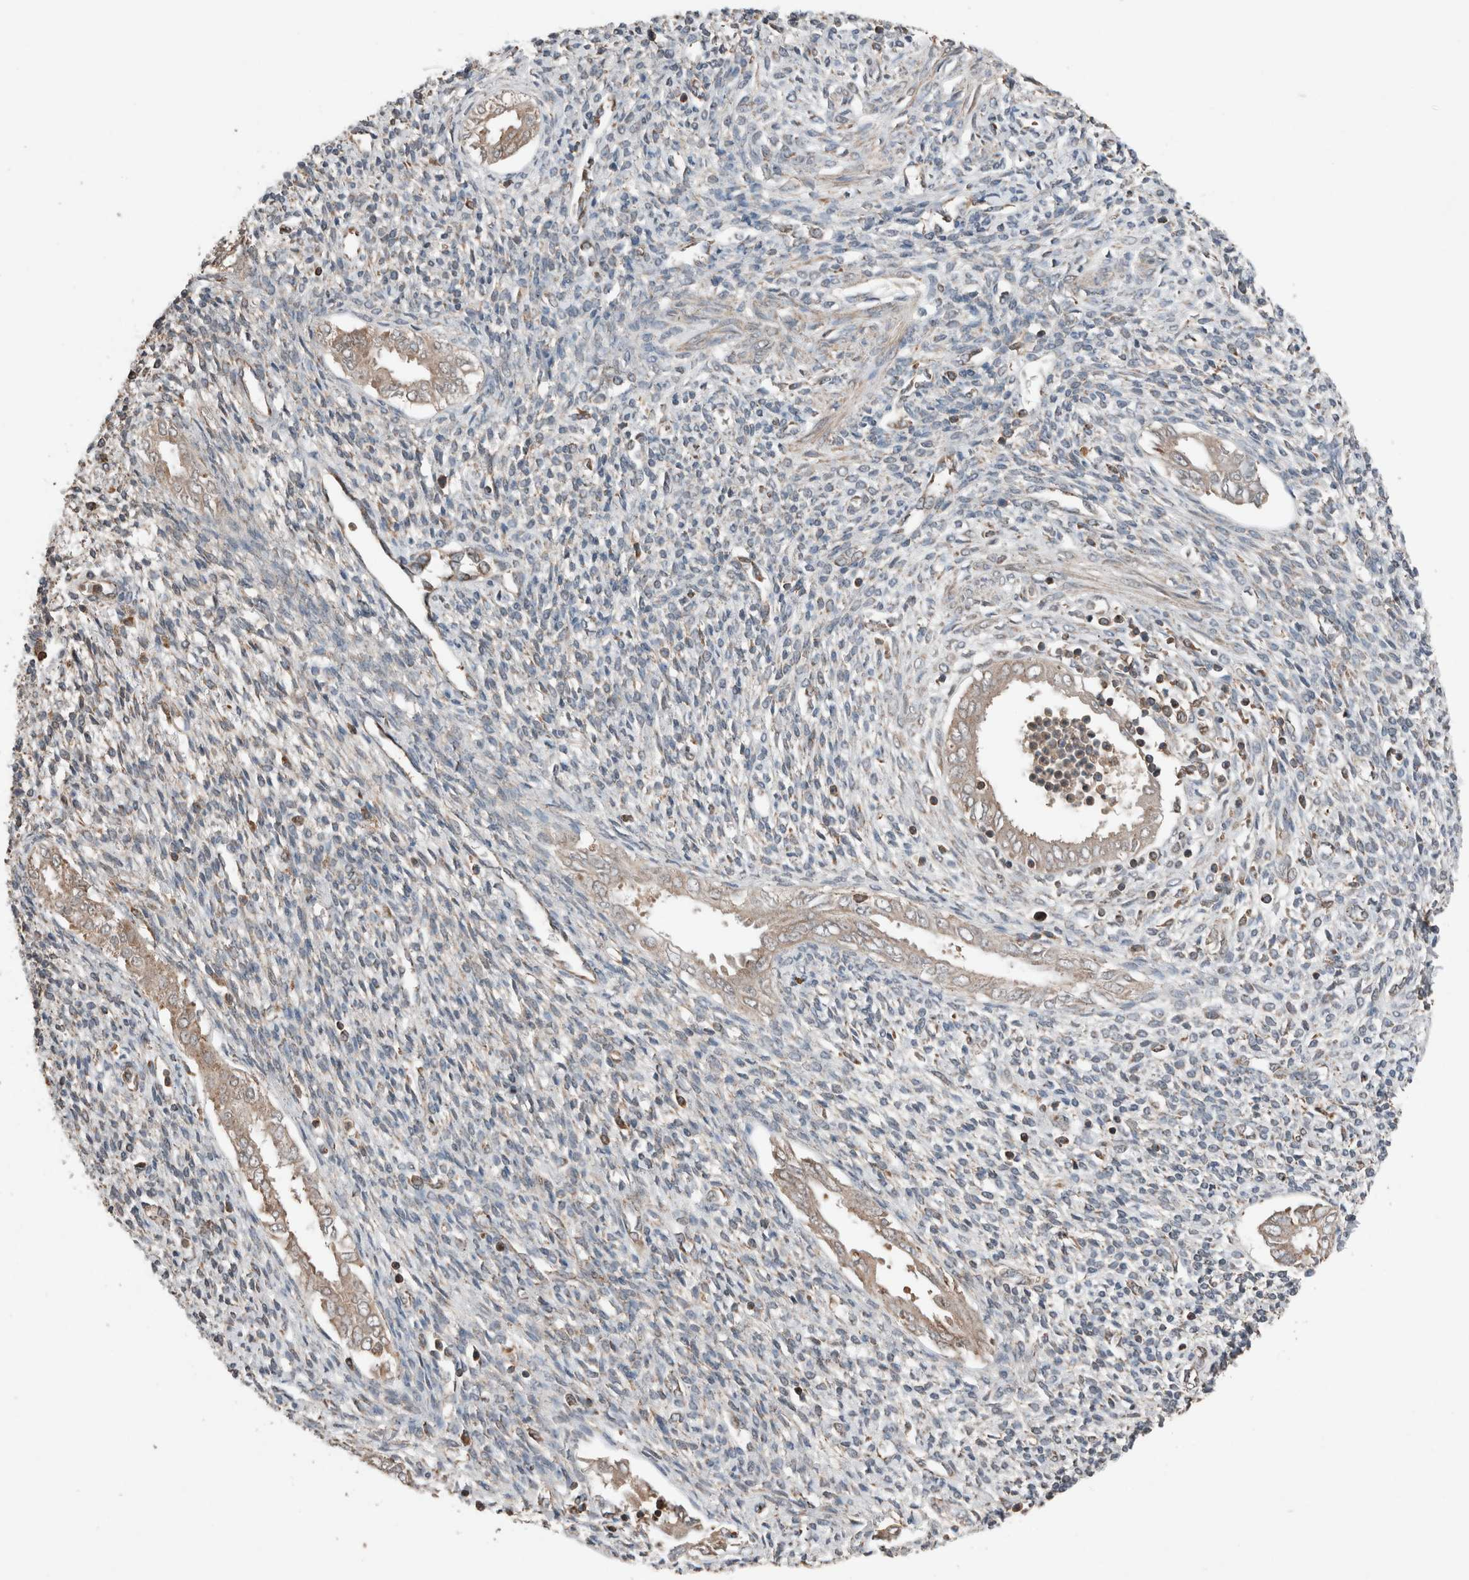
{"staining": {"intensity": "moderate", "quantity": "<25%", "location": "cytoplasmic/membranous"}, "tissue": "endometrium", "cell_type": "Cells in endometrial stroma", "image_type": "normal", "snomed": [{"axis": "morphology", "description": "Normal tissue, NOS"}, {"axis": "topography", "description": "Endometrium"}], "caption": "Immunohistochemical staining of benign human endometrium reveals moderate cytoplasmic/membranous protein positivity in about <25% of cells in endometrial stroma. (Brightfield microscopy of DAB IHC at high magnification).", "gene": "KLK14", "patient": {"sex": "female", "age": 66}}